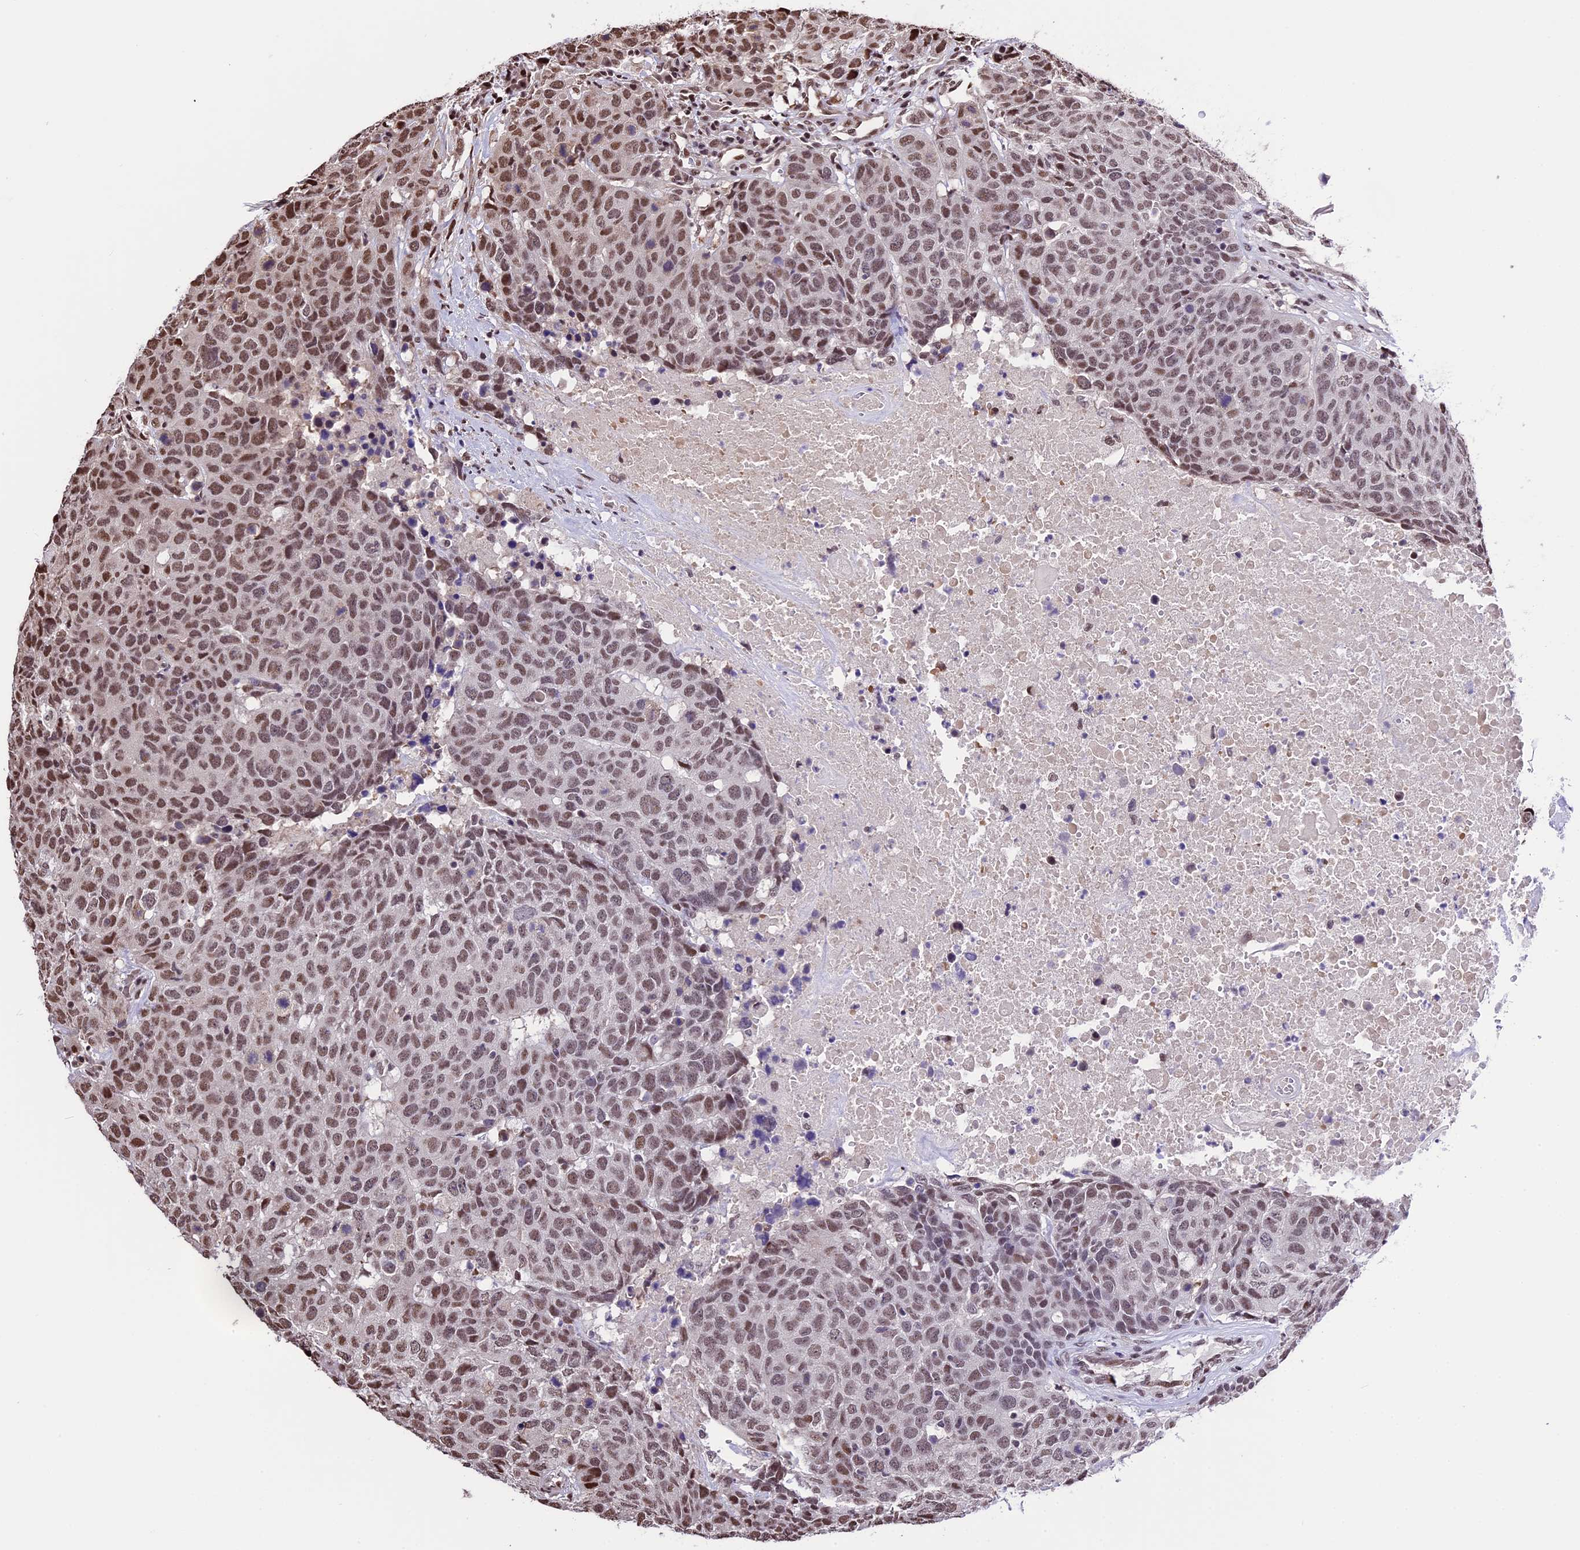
{"staining": {"intensity": "moderate", "quantity": ">75%", "location": "nuclear"}, "tissue": "head and neck cancer", "cell_type": "Tumor cells", "image_type": "cancer", "snomed": [{"axis": "morphology", "description": "Squamous cell carcinoma, NOS"}, {"axis": "topography", "description": "Head-Neck"}], "caption": "Moderate nuclear positivity for a protein is appreciated in about >75% of tumor cells of head and neck cancer (squamous cell carcinoma) using immunohistochemistry (IHC).", "gene": "POLR3E", "patient": {"sex": "male", "age": 66}}